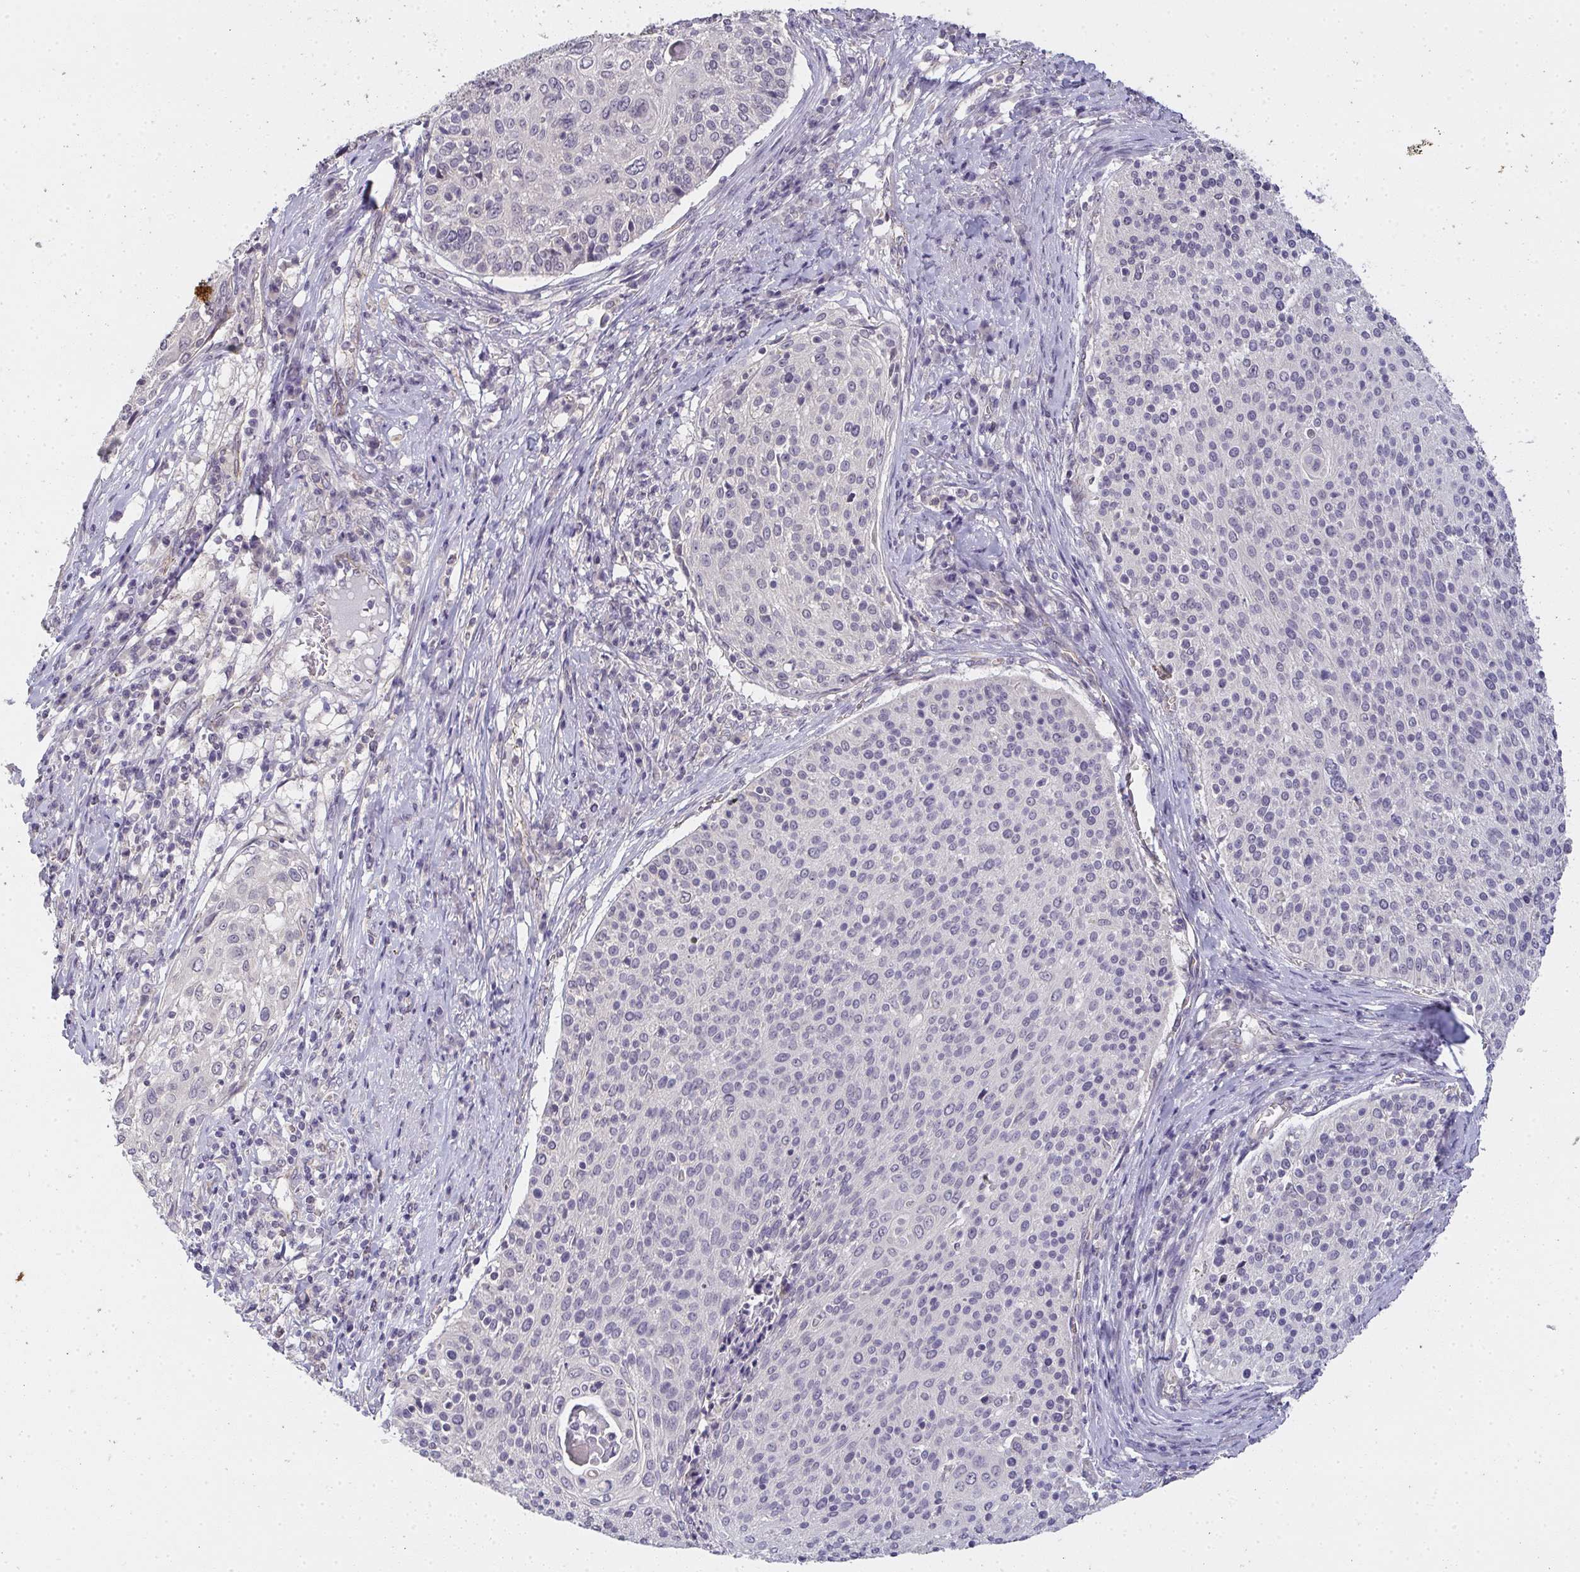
{"staining": {"intensity": "negative", "quantity": "none", "location": "none"}, "tissue": "cervical cancer", "cell_type": "Tumor cells", "image_type": "cancer", "snomed": [{"axis": "morphology", "description": "Squamous cell carcinoma, NOS"}, {"axis": "topography", "description": "Cervix"}], "caption": "Immunohistochemical staining of squamous cell carcinoma (cervical) demonstrates no significant positivity in tumor cells.", "gene": "TMEM219", "patient": {"sex": "female", "age": 31}}